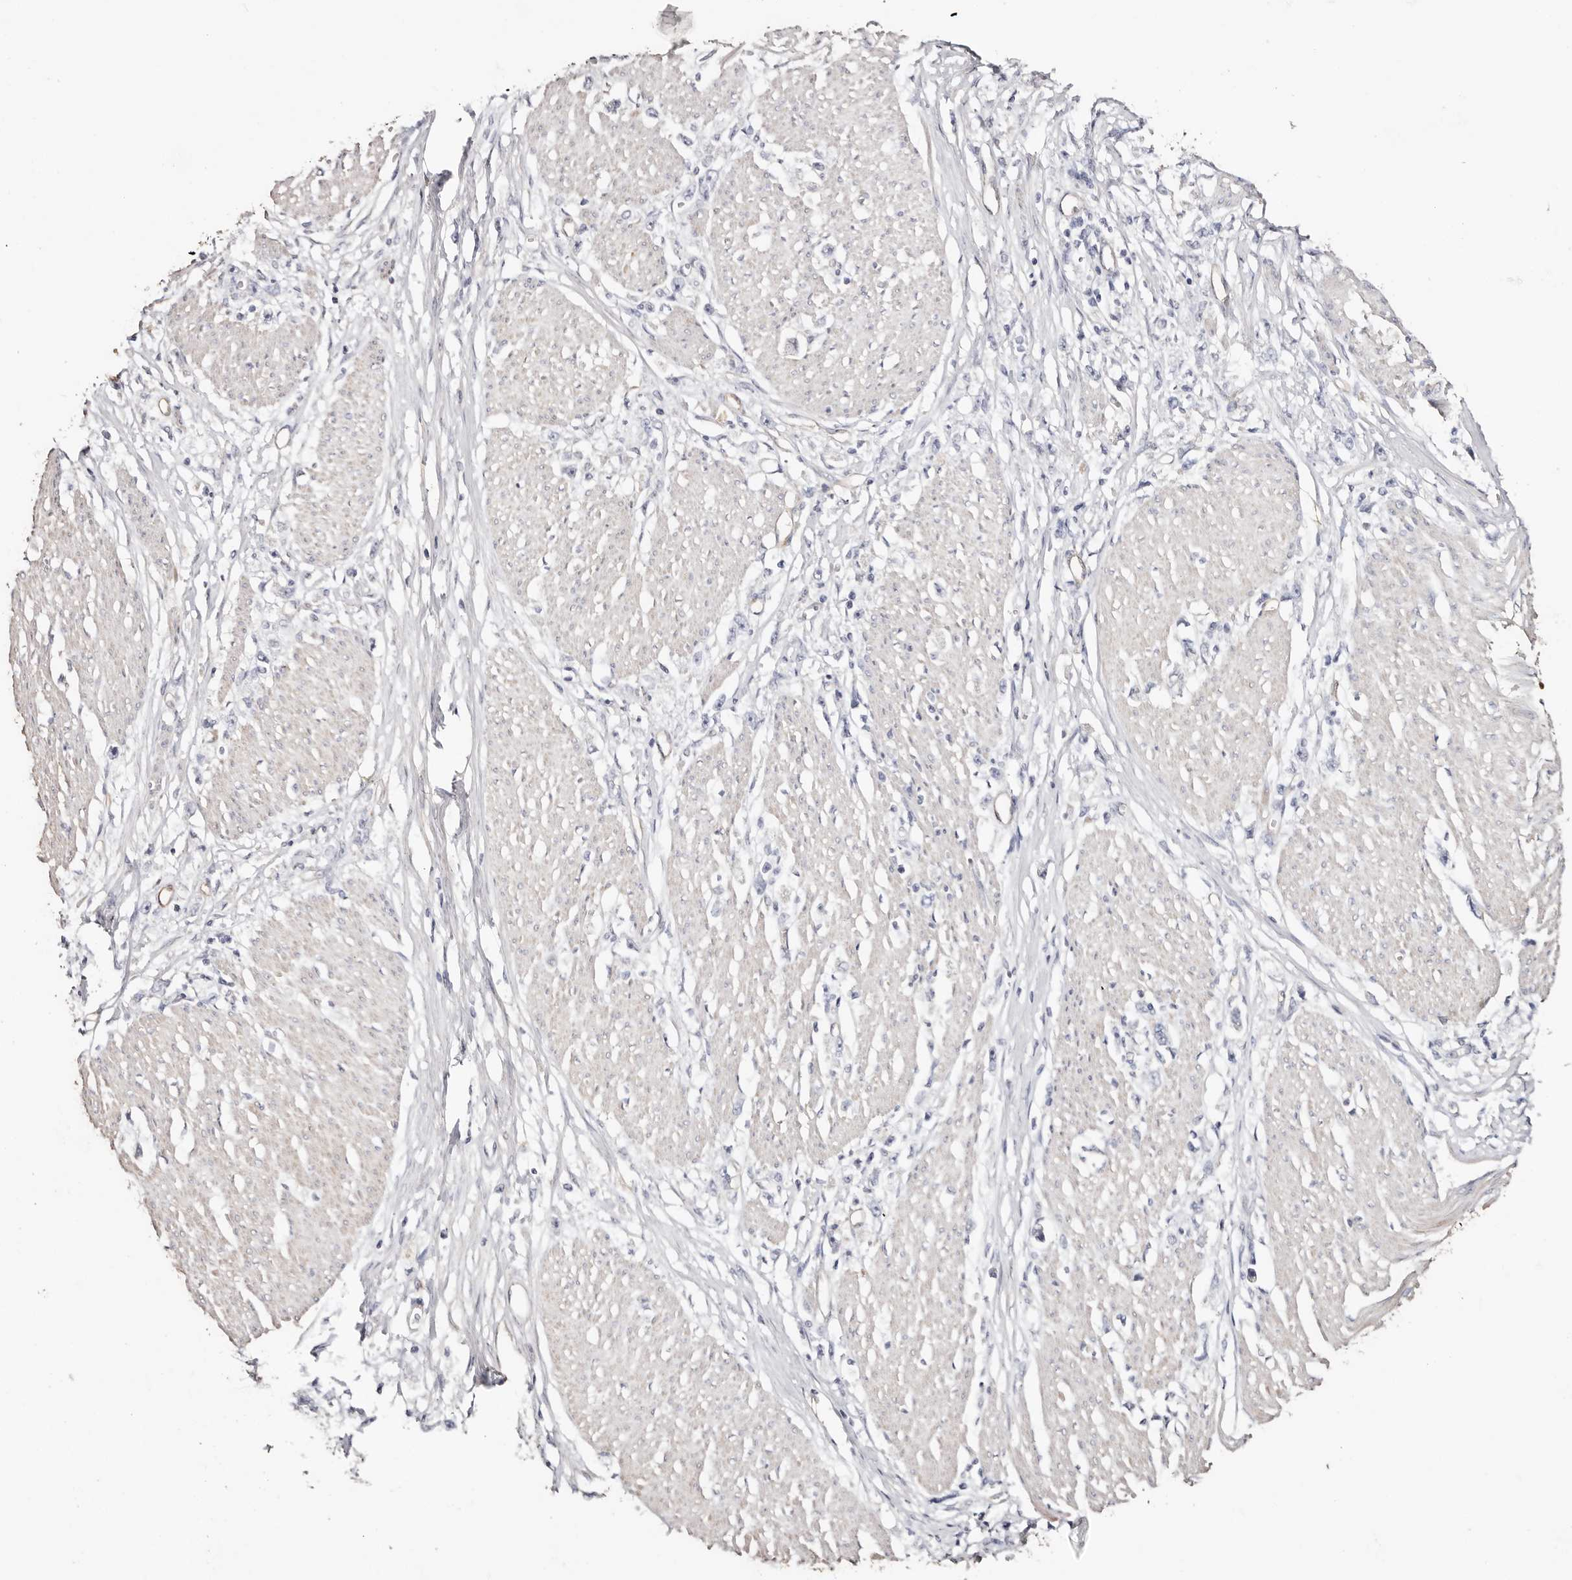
{"staining": {"intensity": "negative", "quantity": "none", "location": "none"}, "tissue": "stomach cancer", "cell_type": "Tumor cells", "image_type": "cancer", "snomed": [{"axis": "morphology", "description": "Adenocarcinoma, NOS"}, {"axis": "topography", "description": "Stomach"}], "caption": "High magnification brightfield microscopy of stomach cancer (adenocarcinoma) stained with DAB (3,3'-diaminobenzidine) (brown) and counterstained with hematoxylin (blue): tumor cells show no significant staining.", "gene": "TGM2", "patient": {"sex": "female", "age": 59}}